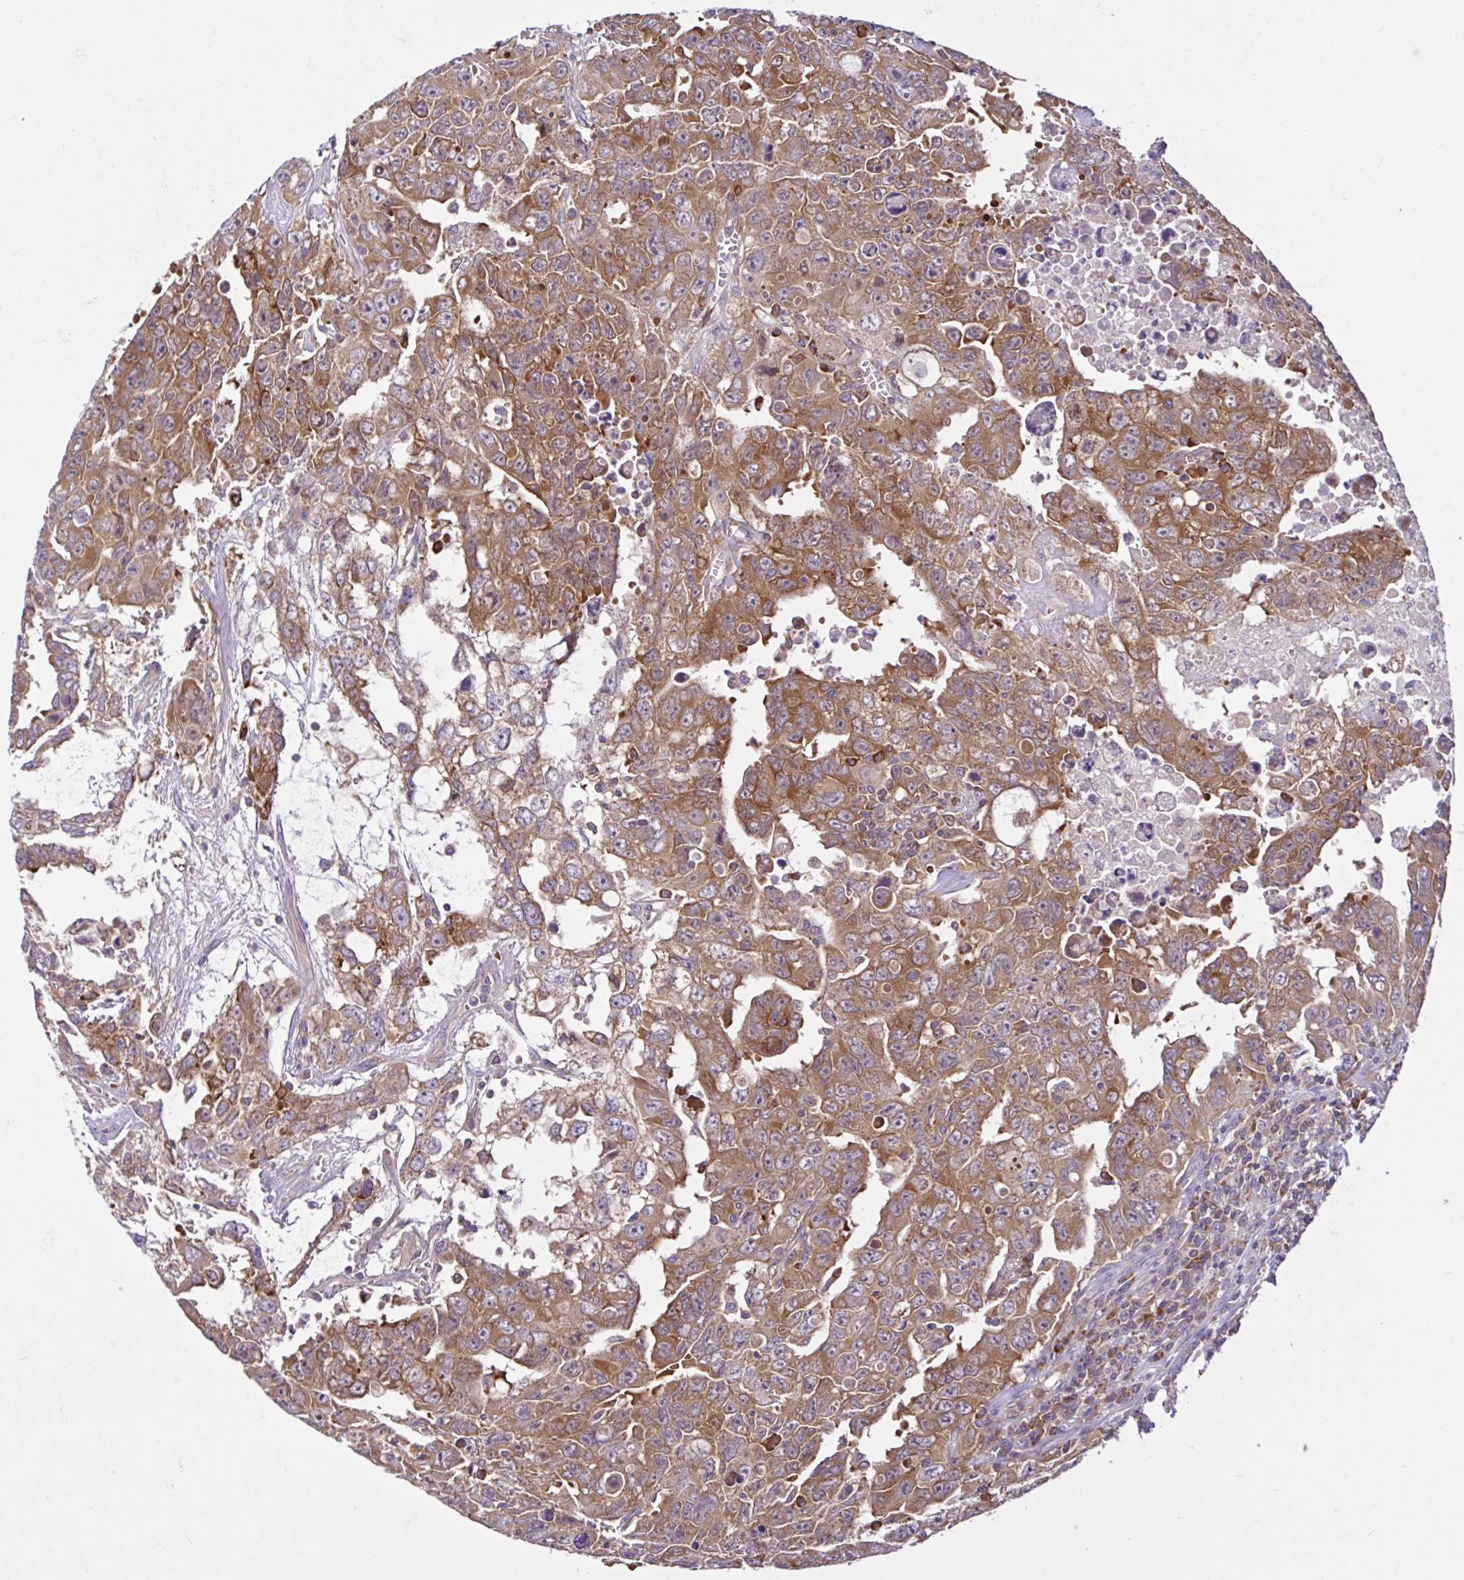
{"staining": {"intensity": "moderate", "quantity": ">75%", "location": "cytoplasmic/membranous"}, "tissue": "testis cancer", "cell_type": "Tumor cells", "image_type": "cancer", "snomed": [{"axis": "morphology", "description": "Carcinoma, Embryonal, NOS"}, {"axis": "topography", "description": "Testis"}], "caption": "Moderate cytoplasmic/membranous staining for a protein is identified in approximately >75% of tumor cells of embryonal carcinoma (testis) using immunohistochemistry (IHC).", "gene": "NTPCR", "patient": {"sex": "male", "age": 24}}